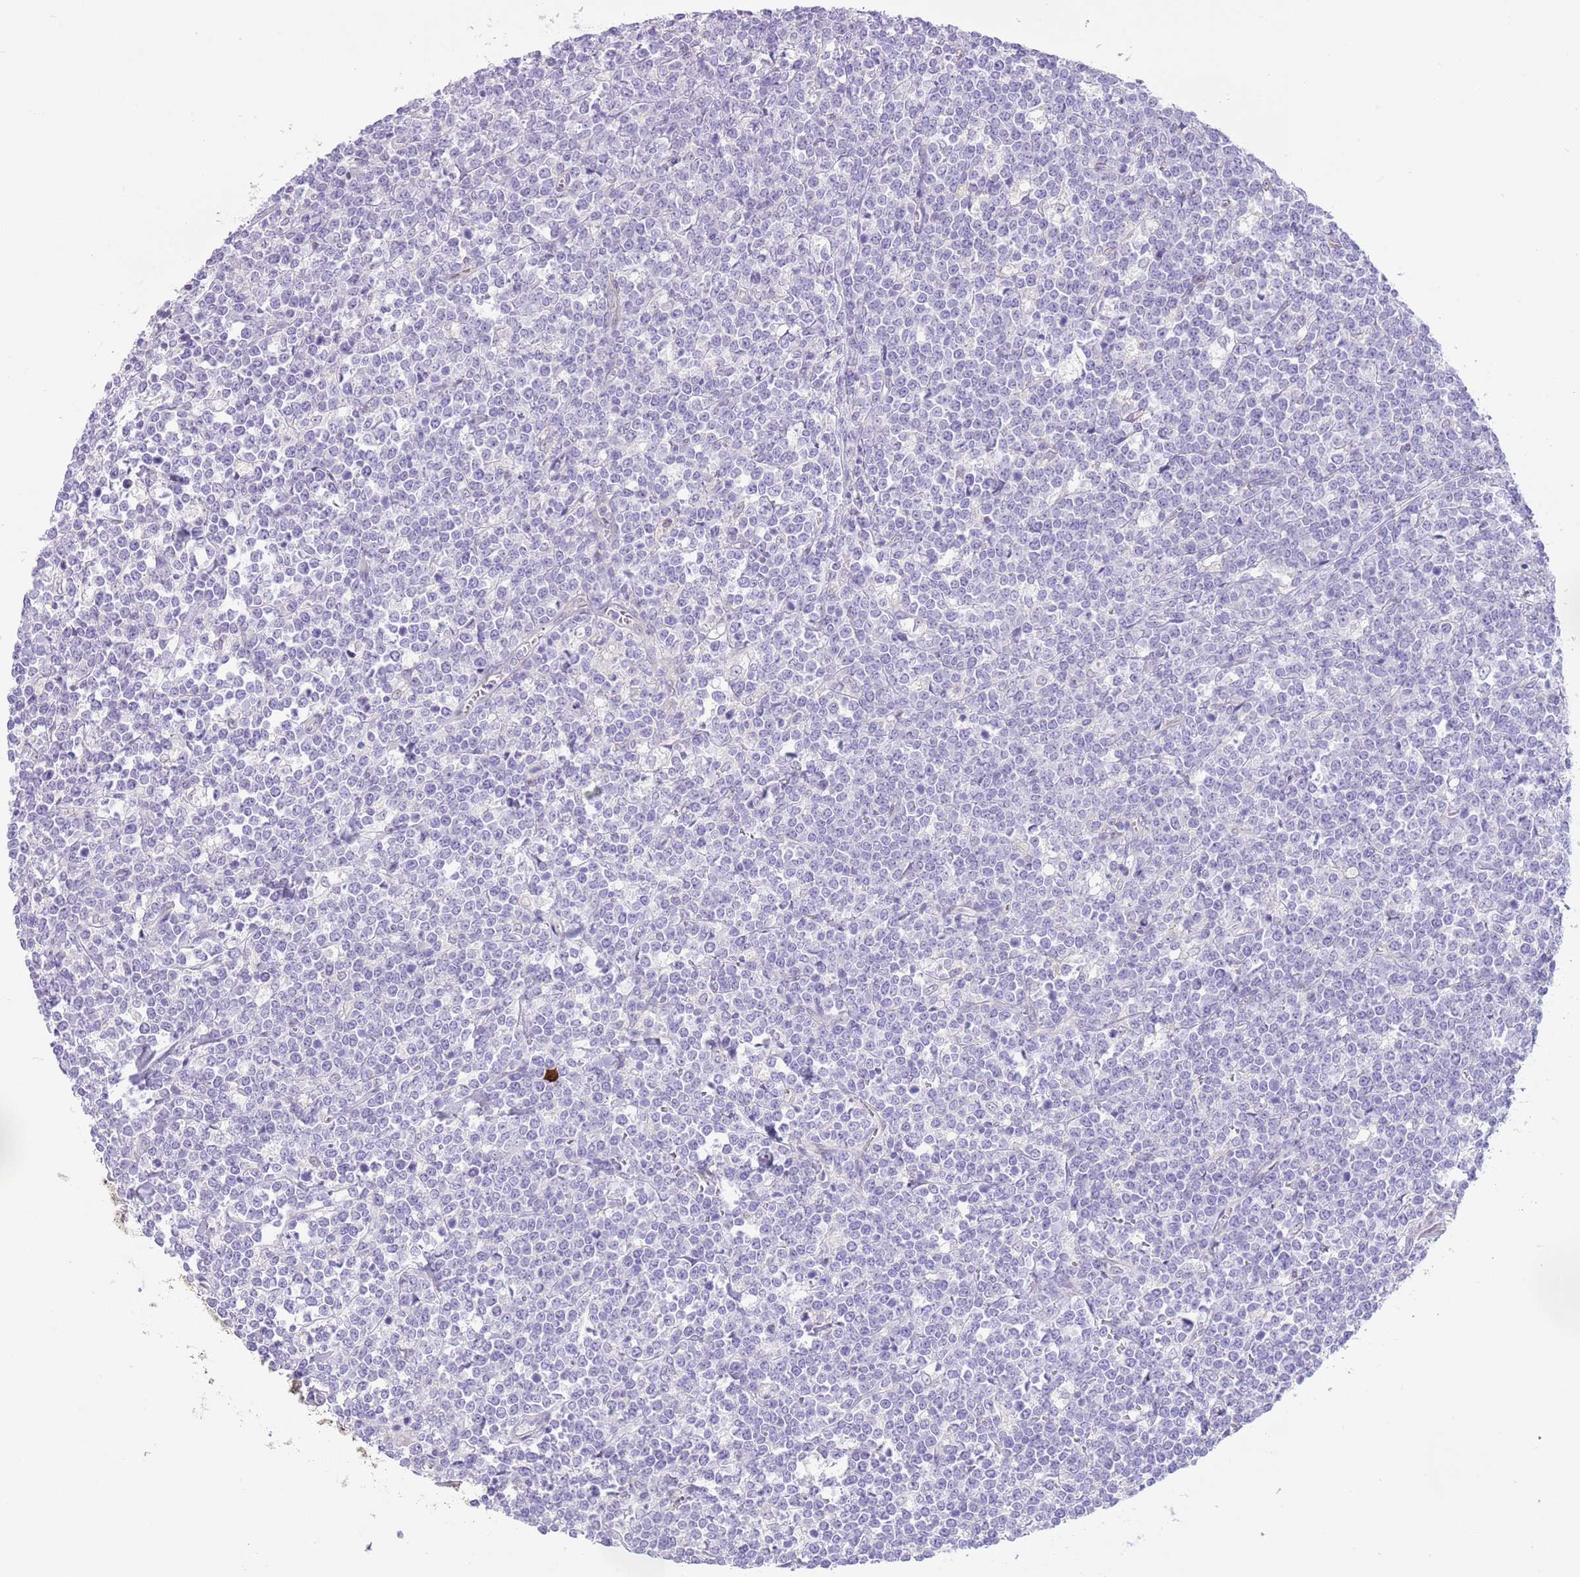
{"staining": {"intensity": "negative", "quantity": "none", "location": "none"}, "tissue": "lymphoma", "cell_type": "Tumor cells", "image_type": "cancer", "snomed": [{"axis": "morphology", "description": "Malignant lymphoma, non-Hodgkin's type, High grade"}, {"axis": "topography", "description": "Small intestine"}], "caption": "Protein analysis of malignant lymphoma, non-Hodgkin's type (high-grade) shows no significant expression in tumor cells.", "gene": "TSGA13", "patient": {"sex": "male", "age": 8}}